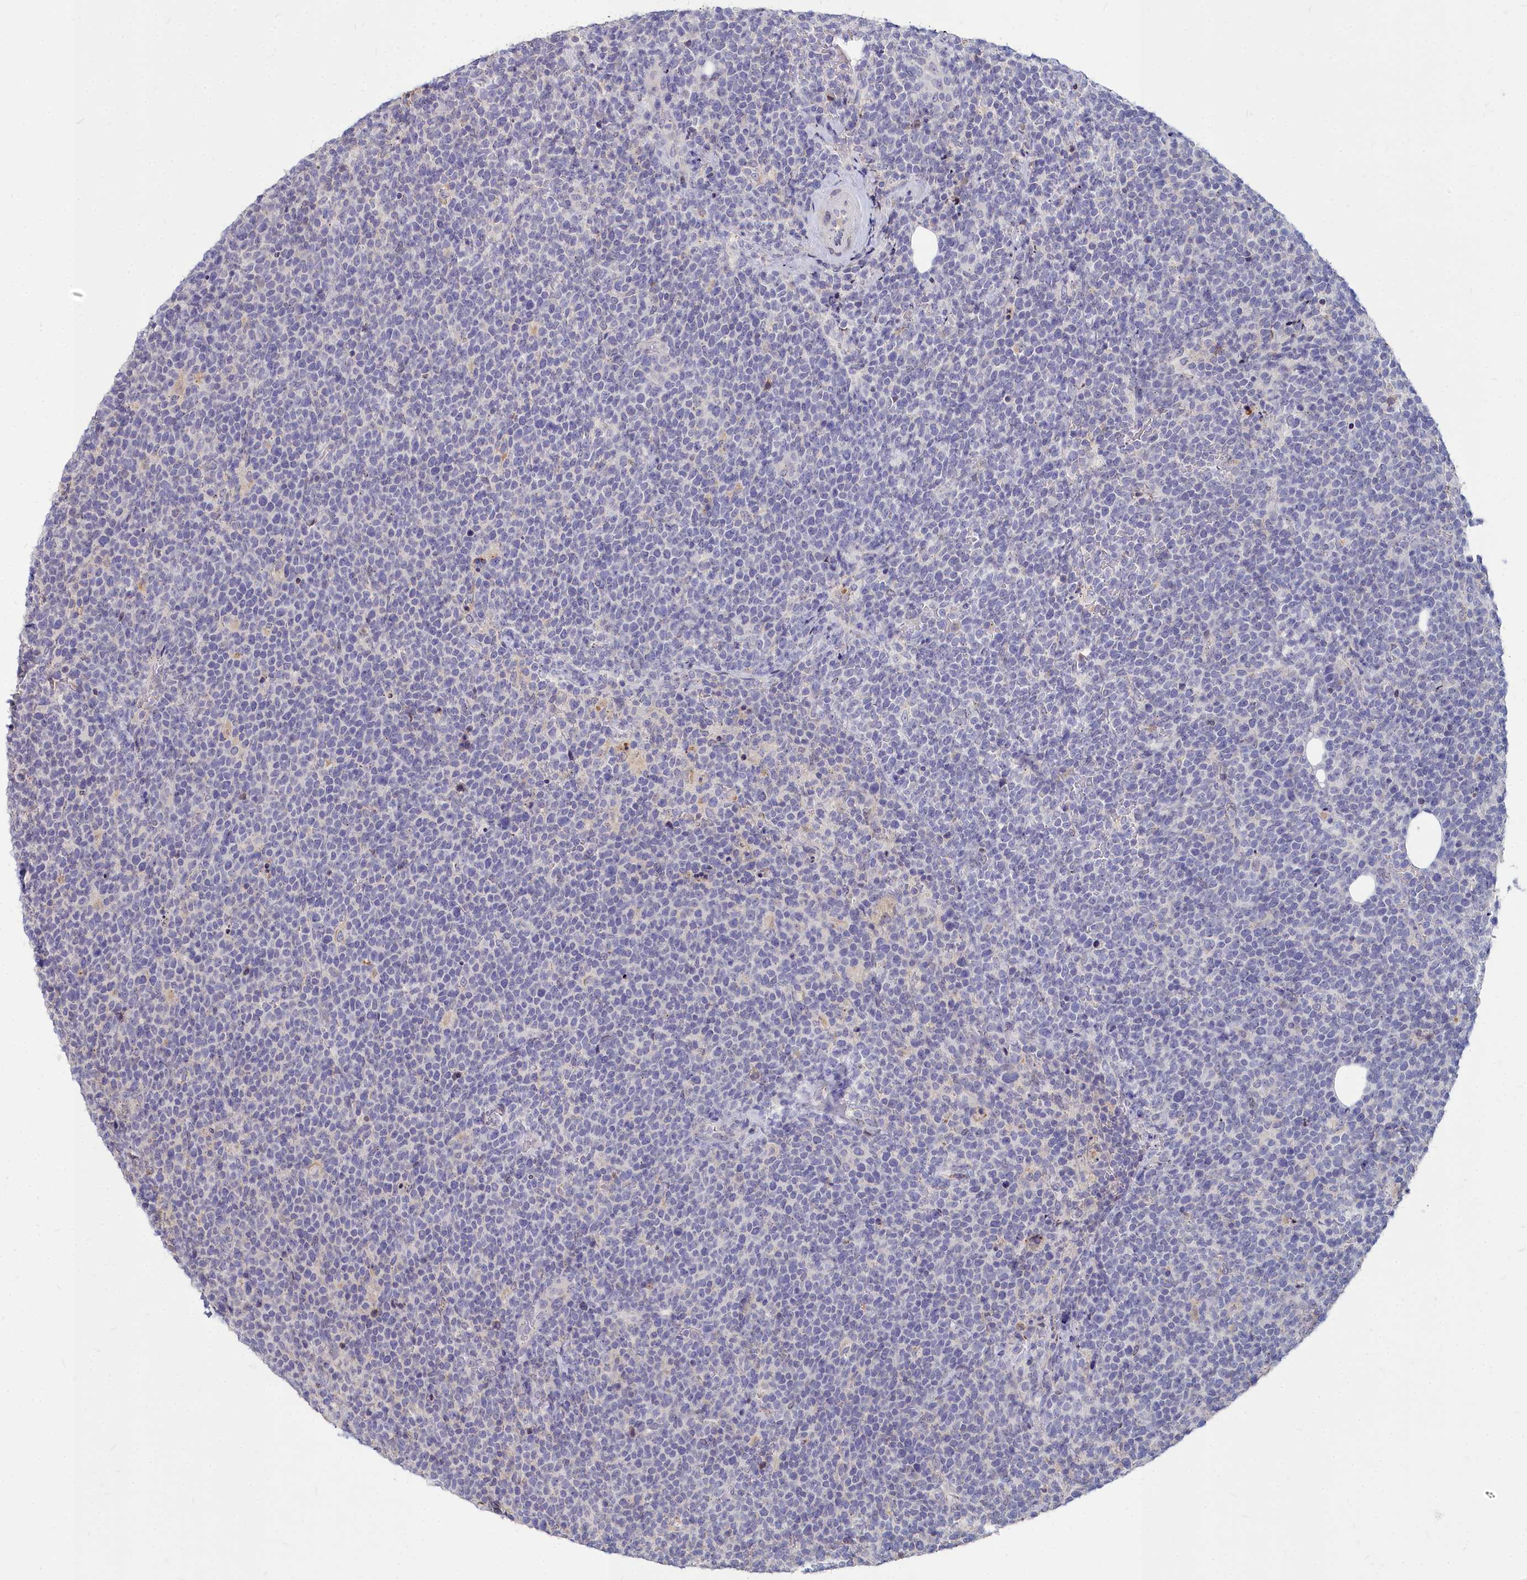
{"staining": {"intensity": "negative", "quantity": "none", "location": "none"}, "tissue": "lymphoma", "cell_type": "Tumor cells", "image_type": "cancer", "snomed": [{"axis": "morphology", "description": "Malignant lymphoma, non-Hodgkin's type, High grade"}, {"axis": "topography", "description": "Lymph node"}], "caption": "Tumor cells are negative for protein expression in human lymphoma.", "gene": "NOXA1", "patient": {"sex": "male", "age": 61}}